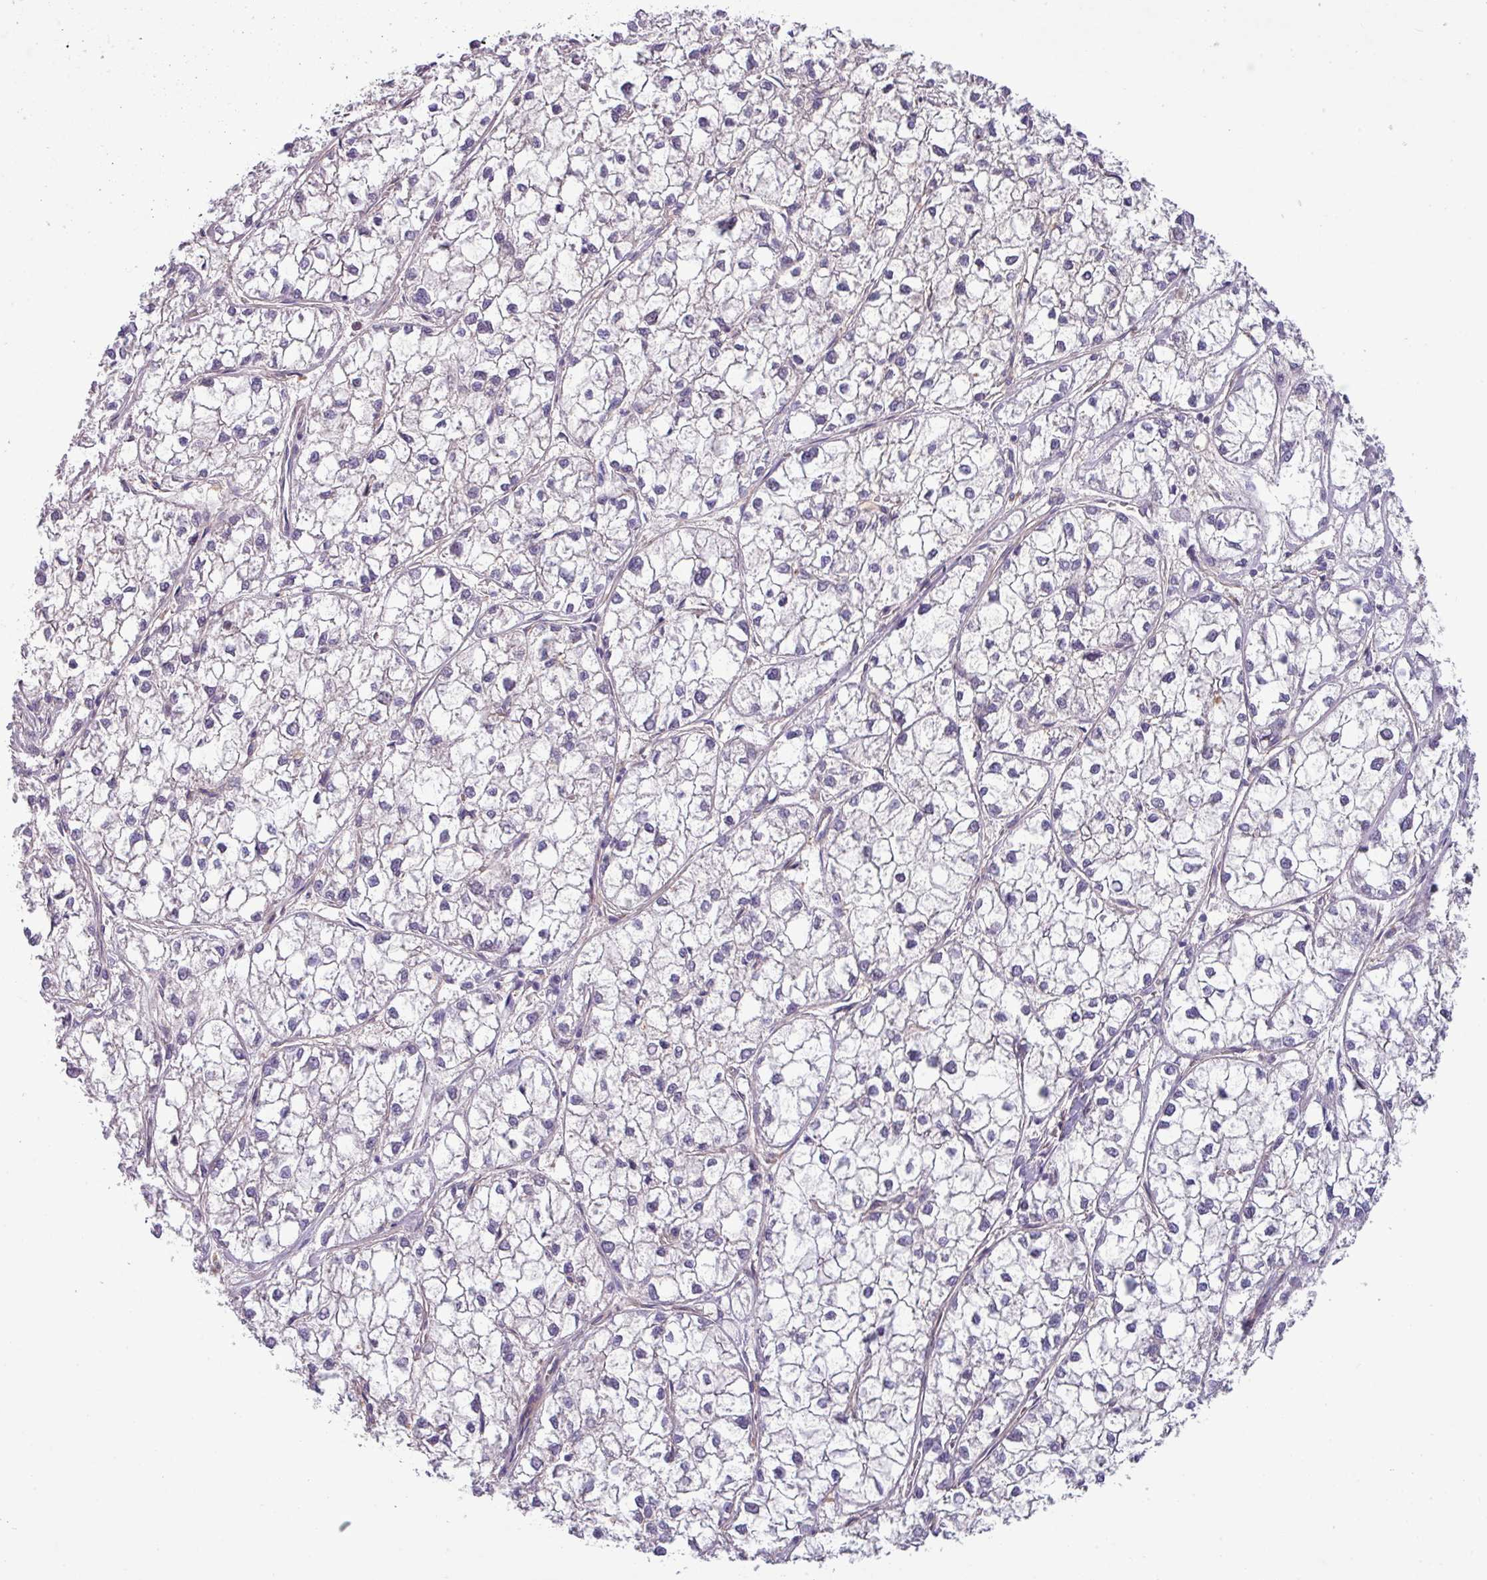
{"staining": {"intensity": "negative", "quantity": "none", "location": "none"}, "tissue": "liver cancer", "cell_type": "Tumor cells", "image_type": "cancer", "snomed": [{"axis": "morphology", "description": "Carcinoma, Hepatocellular, NOS"}, {"axis": "topography", "description": "Liver"}], "caption": "Hepatocellular carcinoma (liver) stained for a protein using immunohistochemistry exhibits no positivity tumor cells.", "gene": "KIRREL3", "patient": {"sex": "female", "age": 43}}